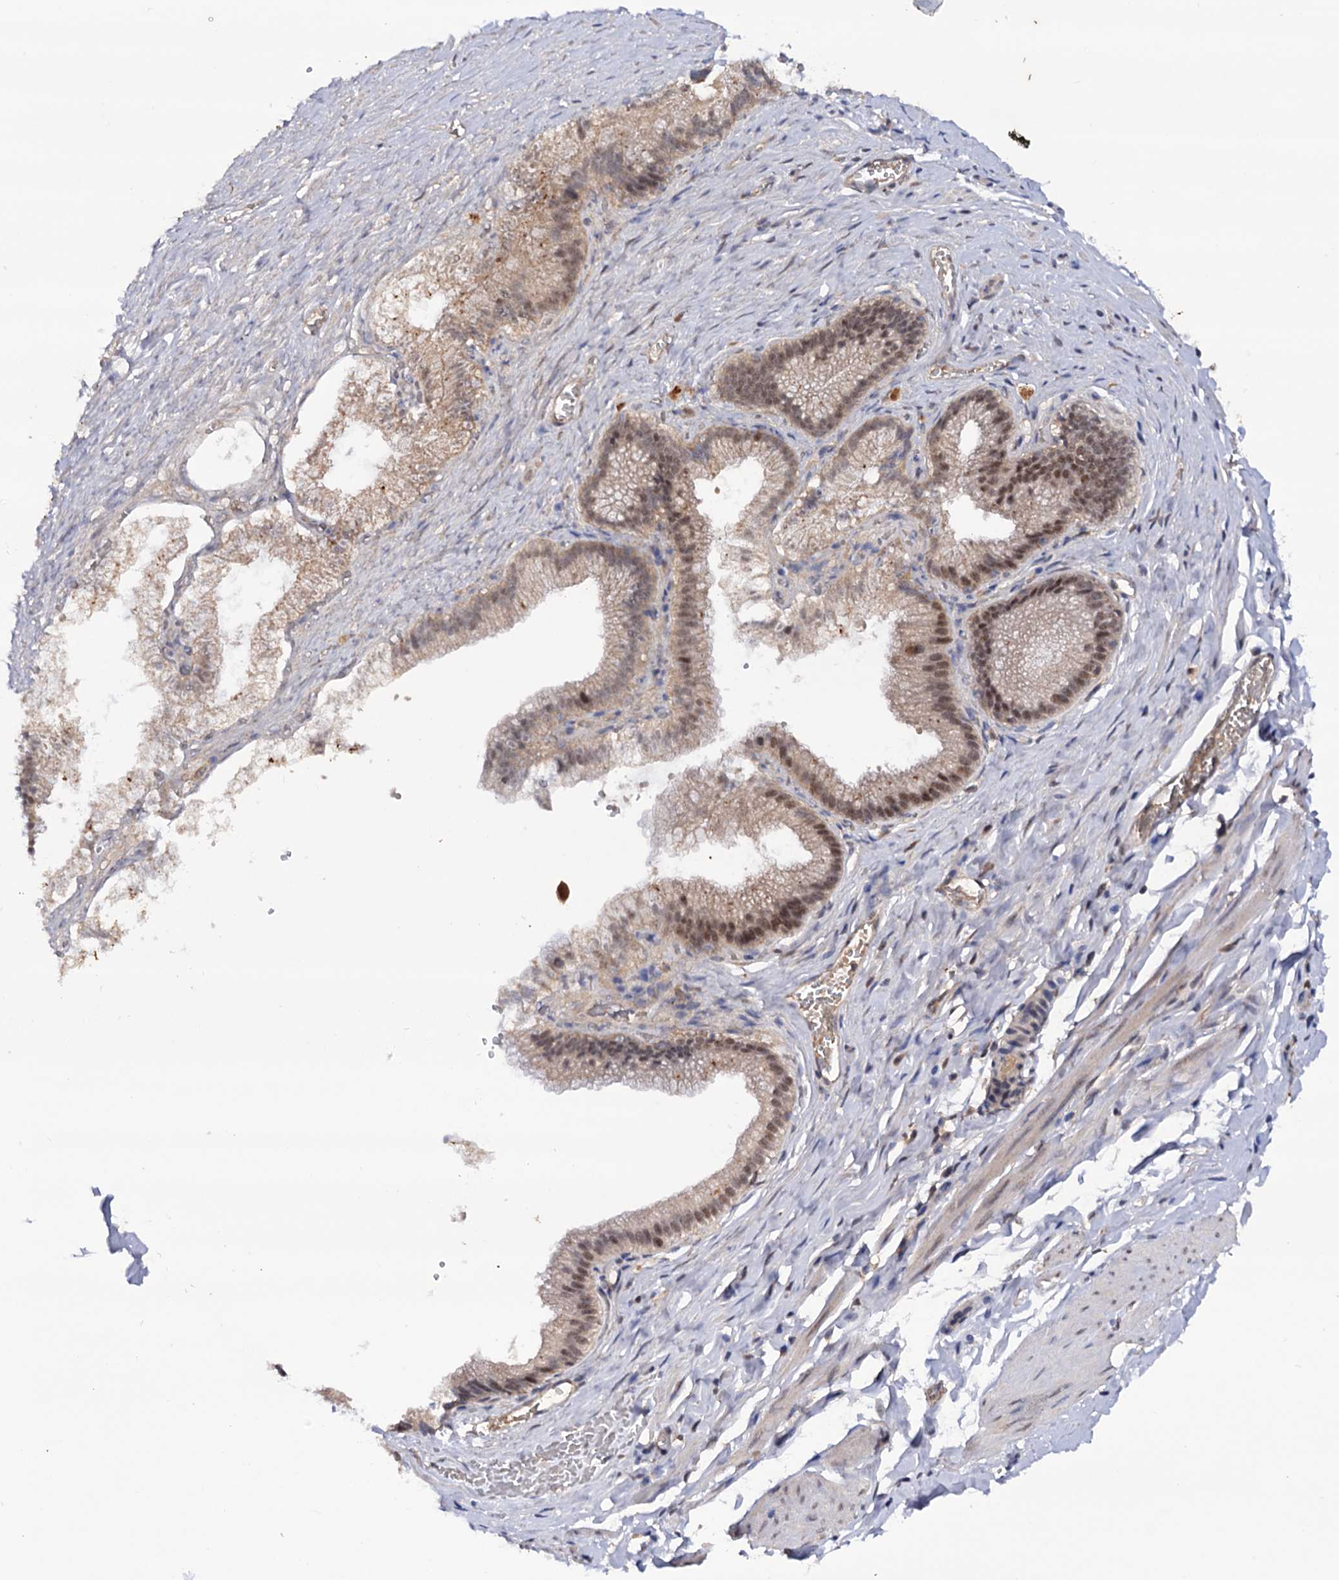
{"staining": {"intensity": "moderate", "quantity": ">75%", "location": "nuclear"}, "tissue": "adipose tissue", "cell_type": "Adipocytes", "image_type": "normal", "snomed": [{"axis": "morphology", "description": "Normal tissue, NOS"}, {"axis": "topography", "description": "Gallbladder"}, {"axis": "topography", "description": "Peripheral nerve tissue"}], "caption": "An image of human adipose tissue stained for a protein displays moderate nuclear brown staining in adipocytes.", "gene": "TBC1D12", "patient": {"sex": "male", "age": 38}}